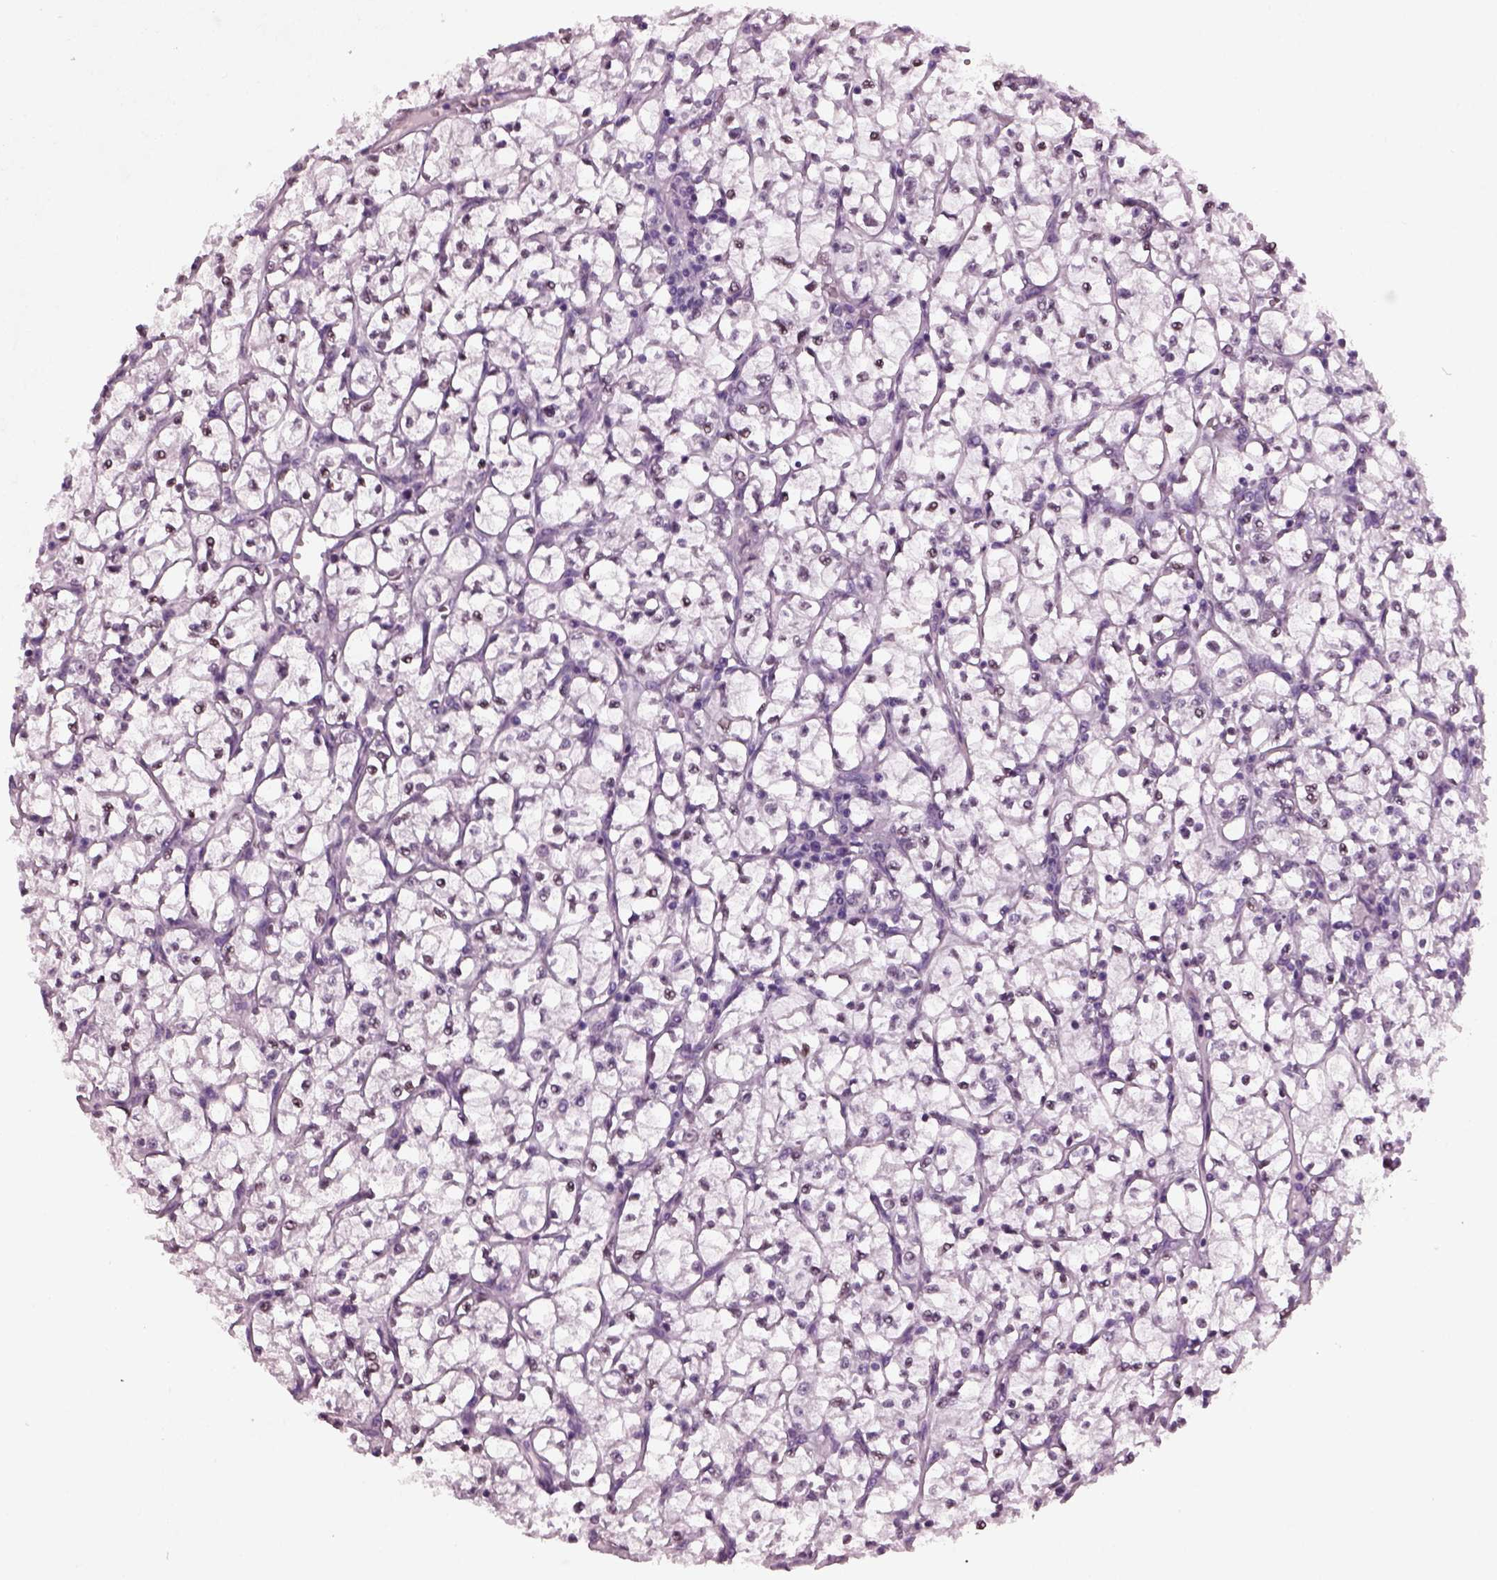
{"staining": {"intensity": "negative", "quantity": "none", "location": "none"}, "tissue": "renal cancer", "cell_type": "Tumor cells", "image_type": "cancer", "snomed": [{"axis": "morphology", "description": "Adenocarcinoma, NOS"}, {"axis": "topography", "description": "Kidney"}], "caption": "DAB immunohistochemical staining of human renal adenocarcinoma exhibits no significant positivity in tumor cells.", "gene": "KRTAP3-2", "patient": {"sex": "female", "age": 64}}